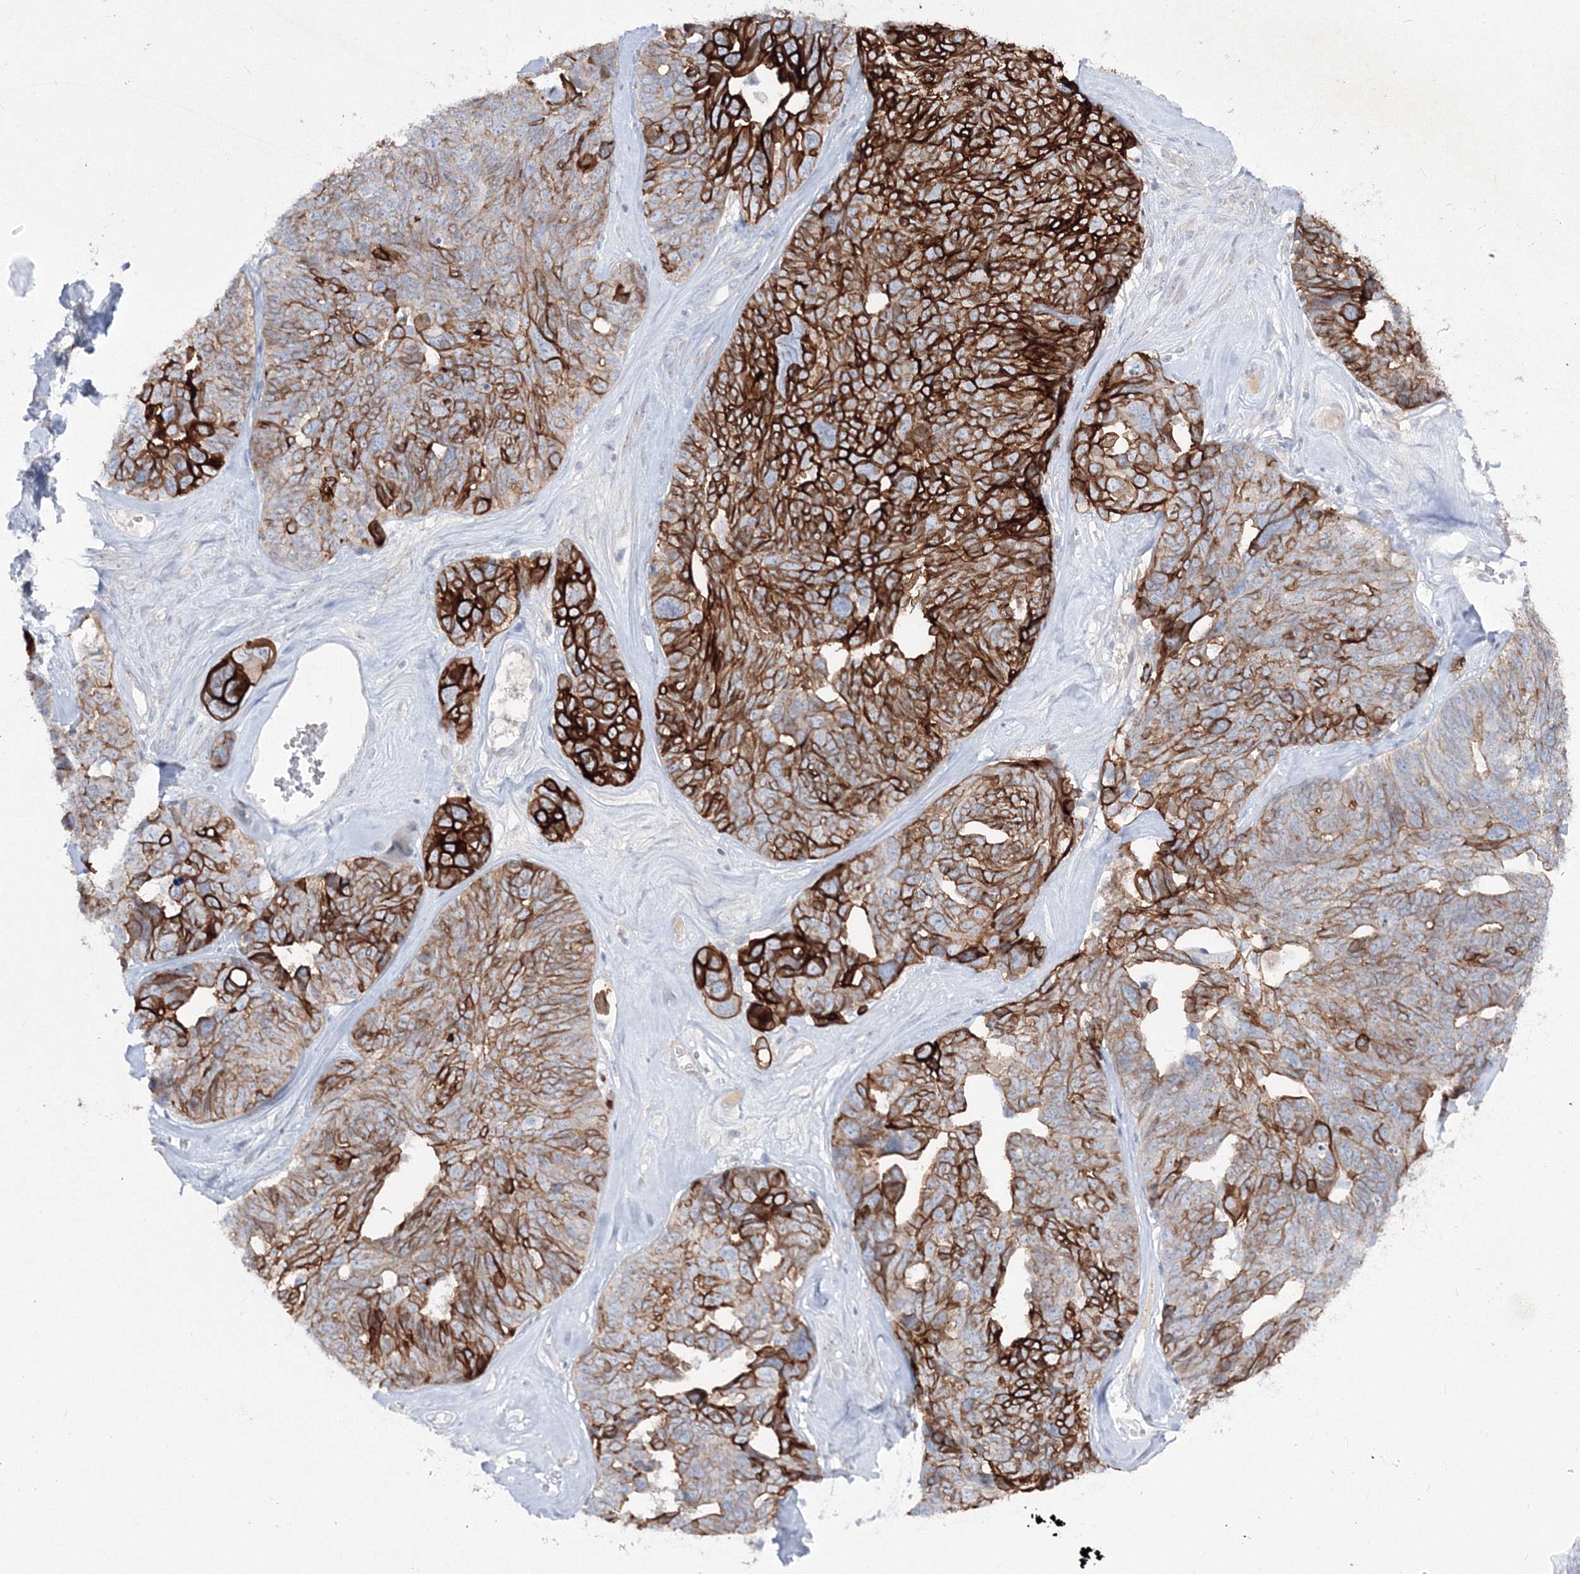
{"staining": {"intensity": "strong", "quantity": ">75%", "location": "cytoplasmic/membranous"}, "tissue": "ovarian cancer", "cell_type": "Tumor cells", "image_type": "cancer", "snomed": [{"axis": "morphology", "description": "Cystadenocarcinoma, serous, NOS"}, {"axis": "topography", "description": "Ovary"}], "caption": "High-magnification brightfield microscopy of ovarian serous cystadenocarcinoma stained with DAB (brown) and counterstained with hematoxylin (blue). tumor cells exhibit strong cytoplasmic/membranous expression is seen in about>75% of cells.", "gene": "TMEM139", "patient": {"sex": "female", "age": 79}}